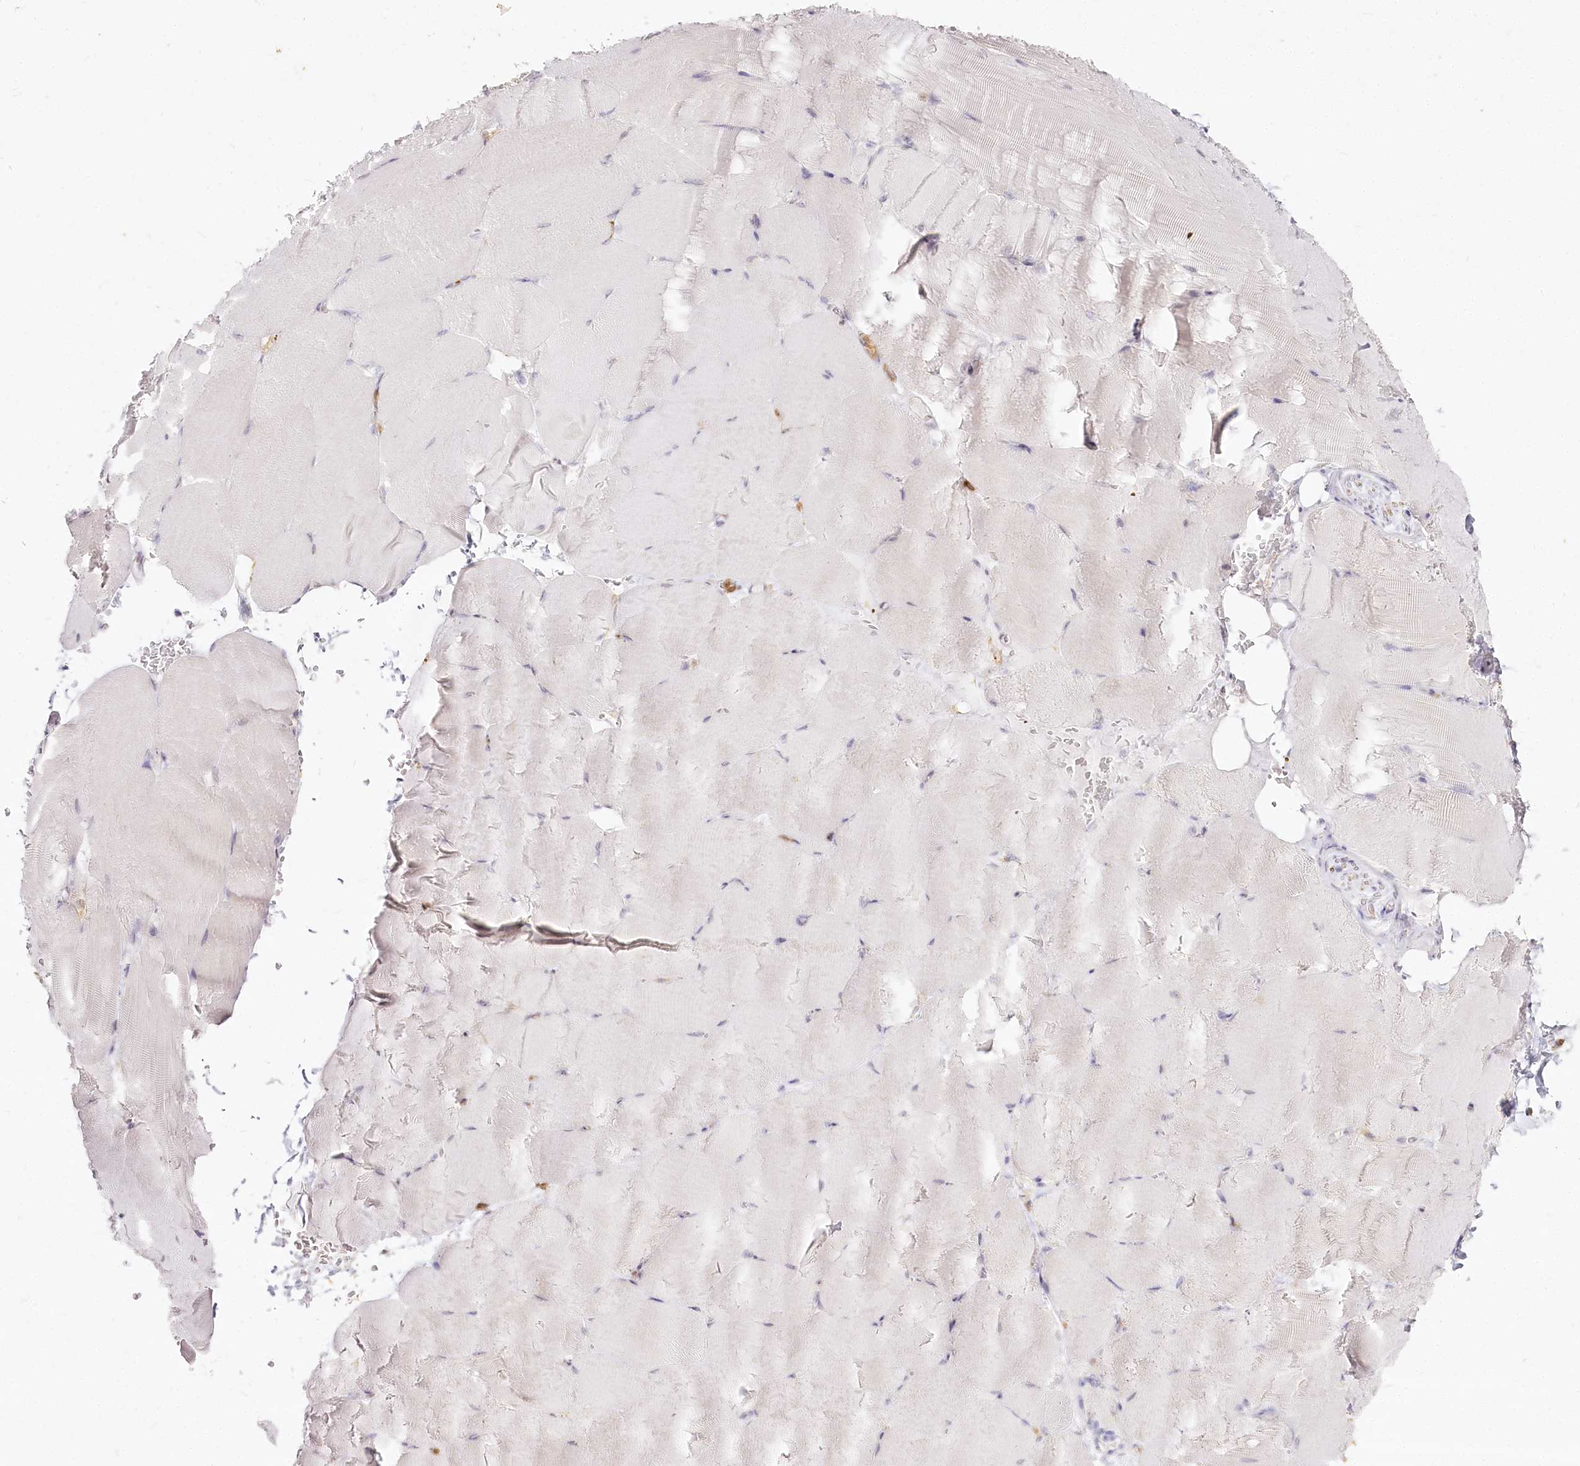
{"staining": {"intensity": "negative", "quantity": "none", "location": "none"}, "tissue": "skeletal muscle", "cell_type": "Myocytes", "image_type": "normal", "snomed": [{"axis": "morphology", "description": "Normal tissue, NOS"}, {"axis": "topography", "description": "Skeletal muscle"}, {"axis": "topography", "description": "Parathyroid gland"}], "caption": "Myocytes are negative for brown protein staining in unremarkable skeletal muscle. The staining was performed using DAB to visualize the protein expression in brown, while the nuclei were stained in blue with hematoxylin (Magnification: 20x).", "gene": "DOCK2", "patient": {"sex": "female", "age": 37}}